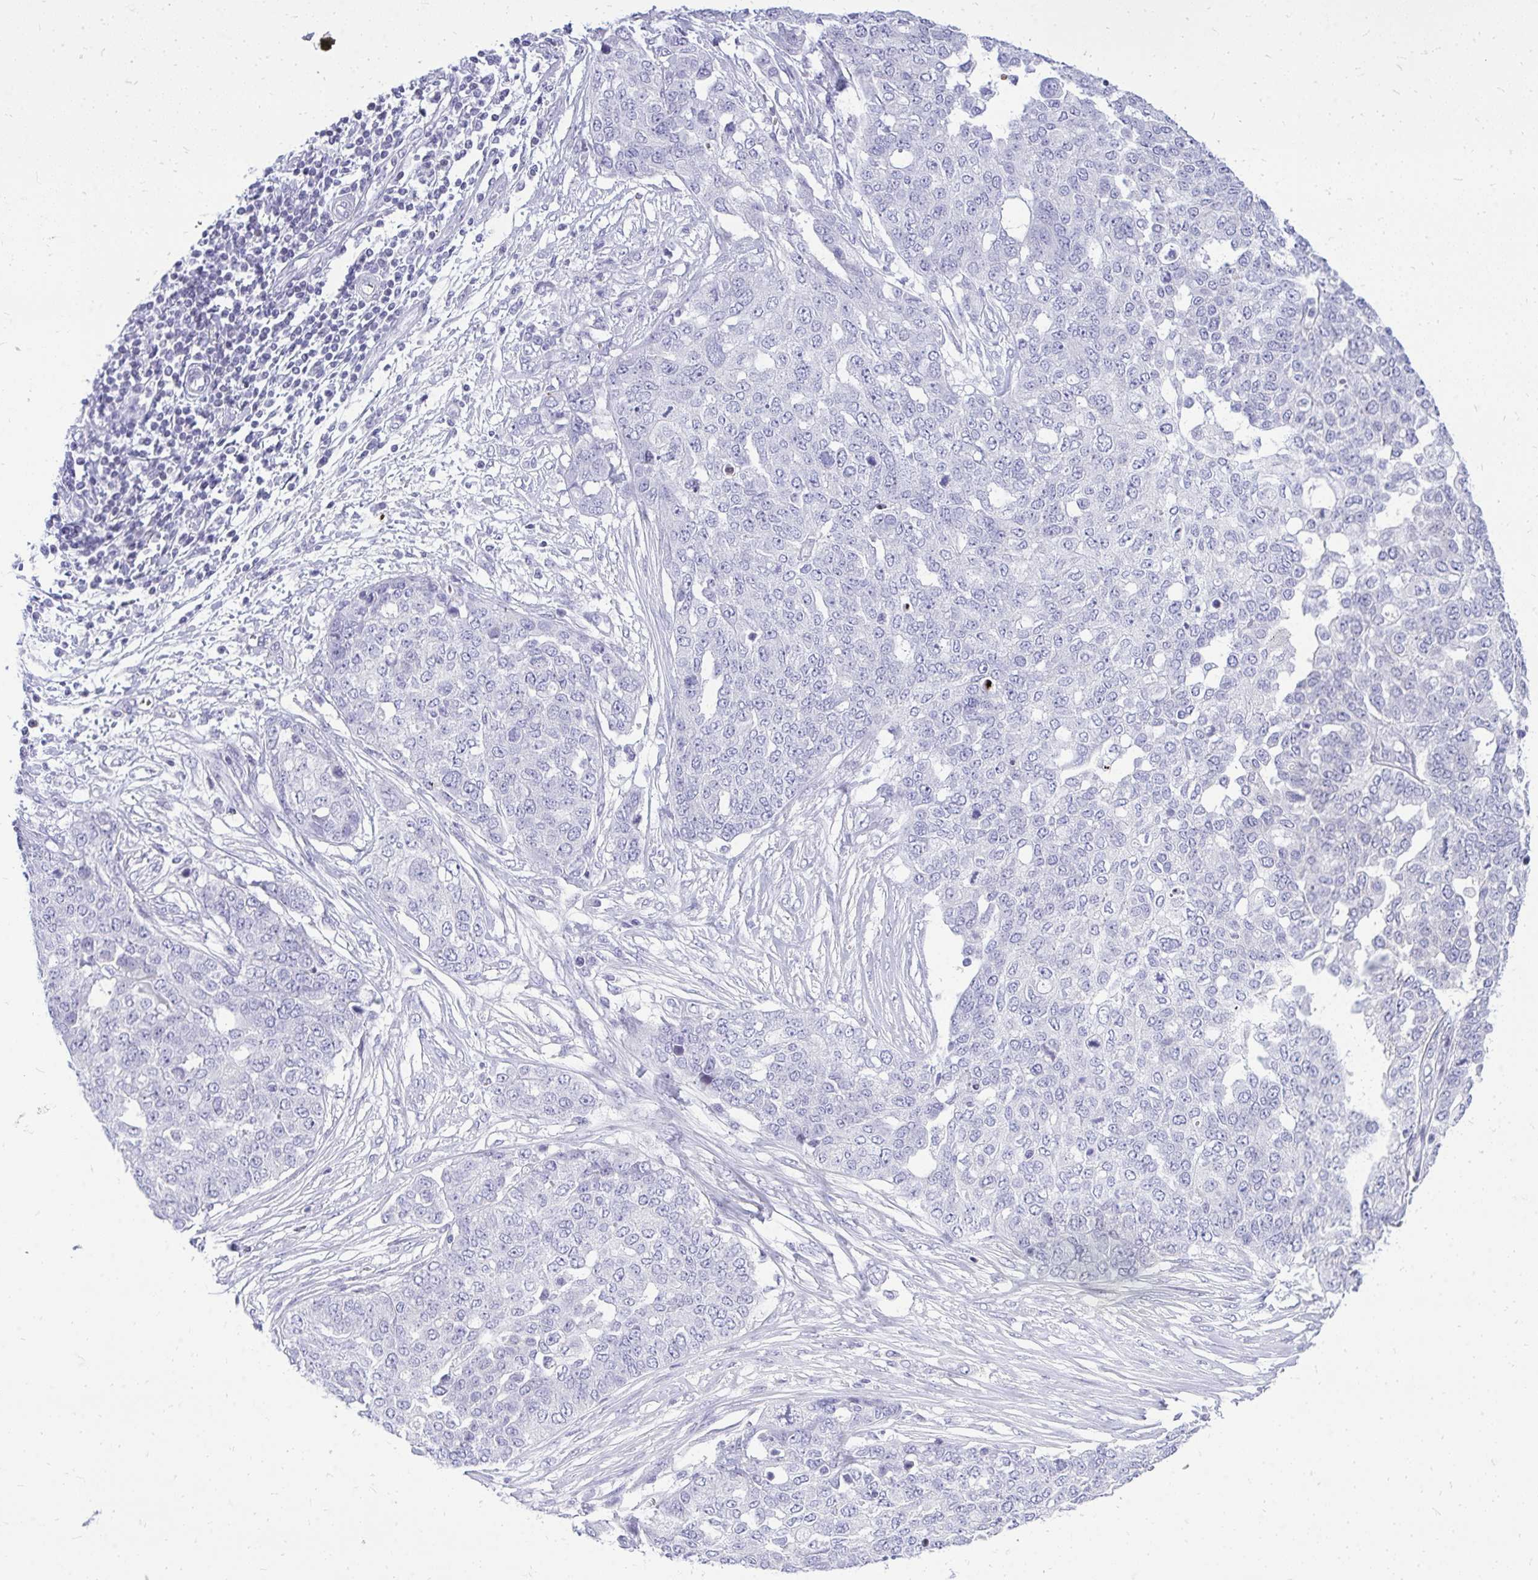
{"staining": {"intensity": "negative", "quantity": "none", "location": "none"}, "tissue": "ovarian cancer", "cell_type": "Tumor cells", "image_type": "cancer", "snomed": [{"axis": "morphology", "description": "Cystadenocarcinoma, serous, NOS"}, {"axis": "topography", "description": "Soft tissue"}, {"axis": "topography", "description": "Ovary"}], "caption": "This is an immunohistochemistry image of human ovarian cancer (serous cystadenocarcinoma). There is no expression in tumor cells.", "gene": "GABRA1", "patient": {"sex": "female", "age": 57}}